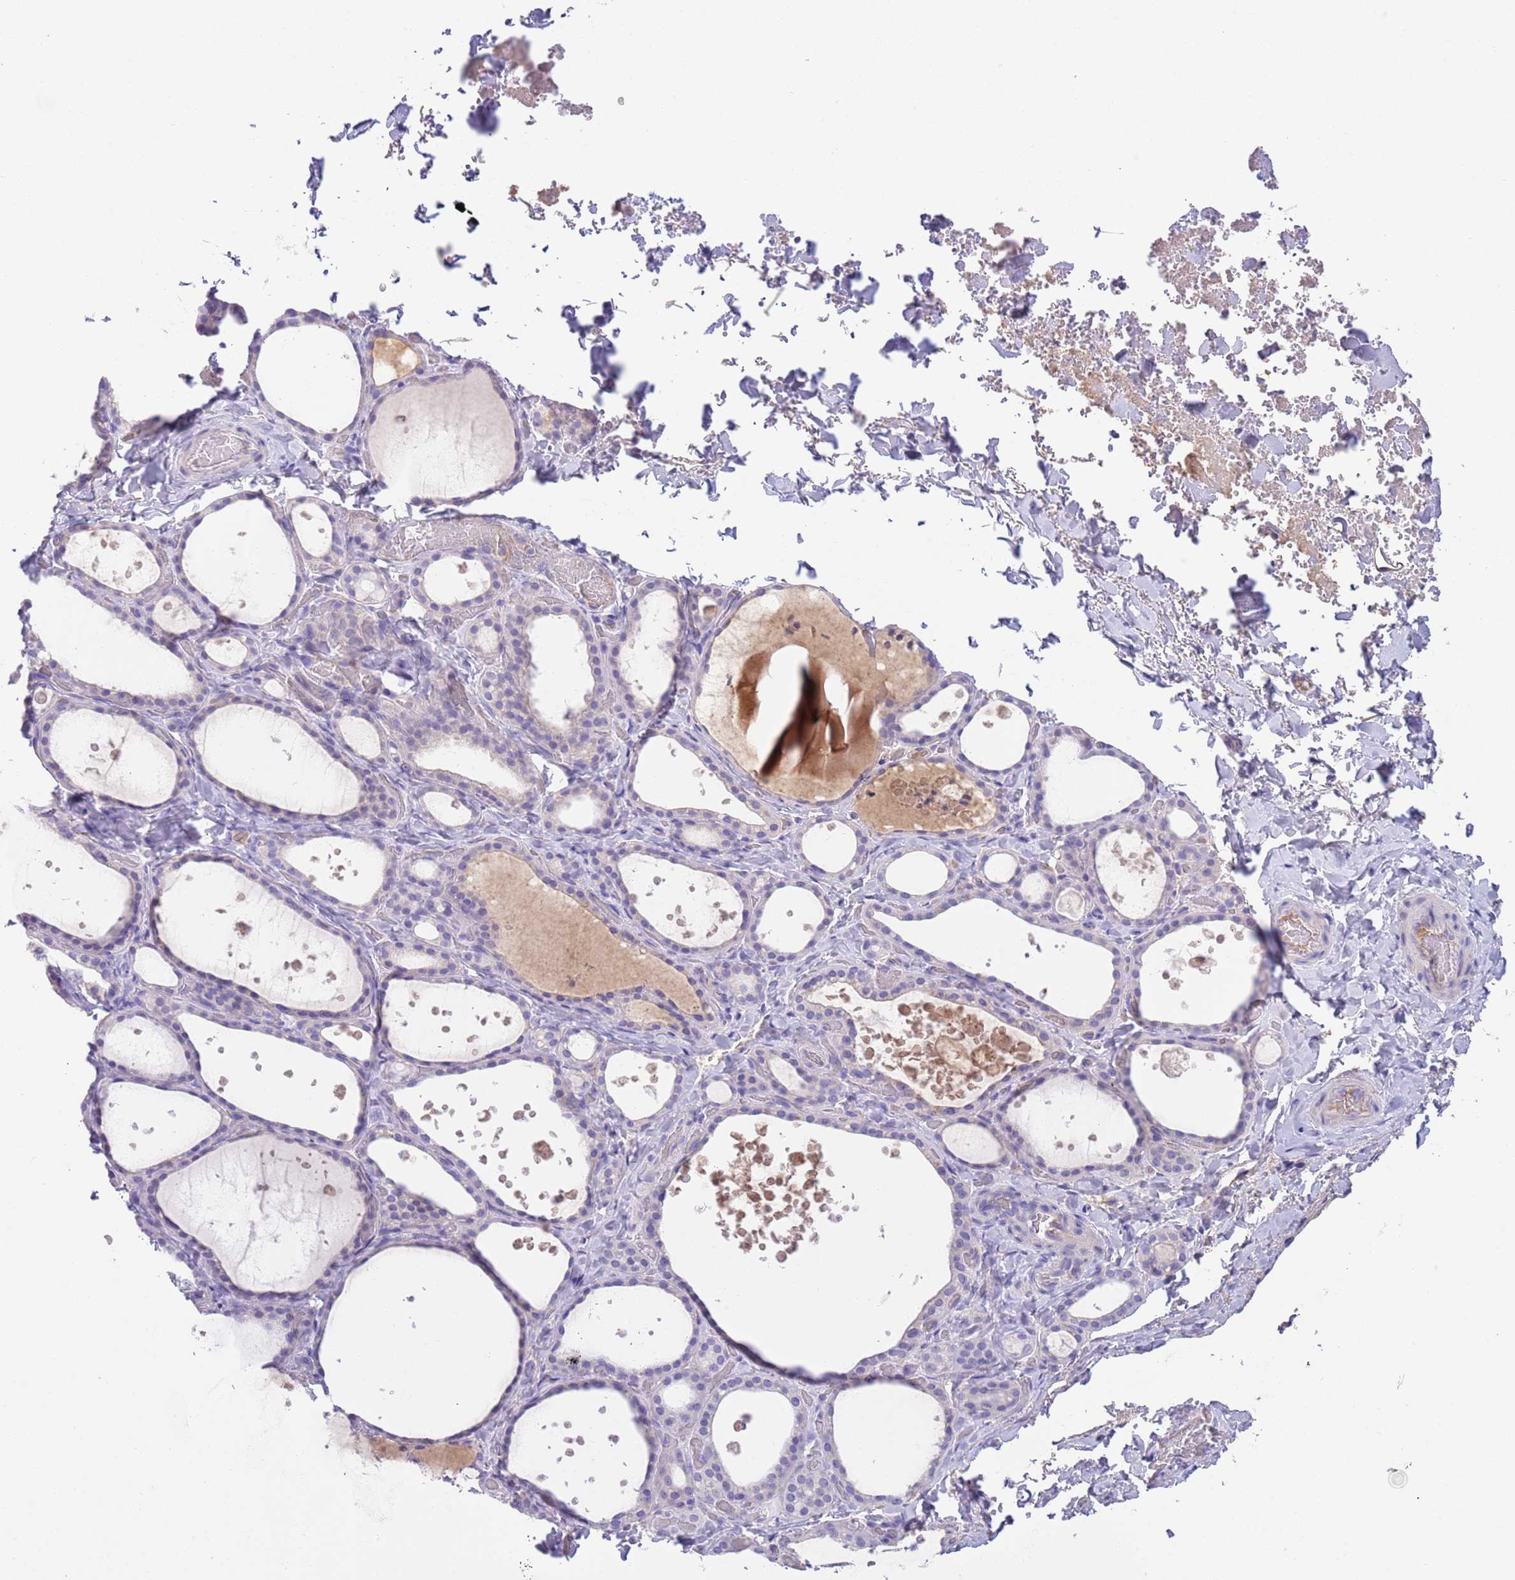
{"staining": {"intensity": "negative", "quantity": "none", "location": "none"}, "tissue": "thyroid gland", "cell_type": "Glandular cells", "image_type": "normal", "snomed": [{"axis": "morphology", "description": "Normal tissue, NOS"}, {"axis": "topography", "description": "Thyroid gland"}], "caption": "DAB (3,3'-diaminobenzidine) immunohistochemical staining of benign thyroid gland exhibits no significant expression in glandular cells.", "gene": "IGFL4", "patient": {"sex": "female", "age": 44}}